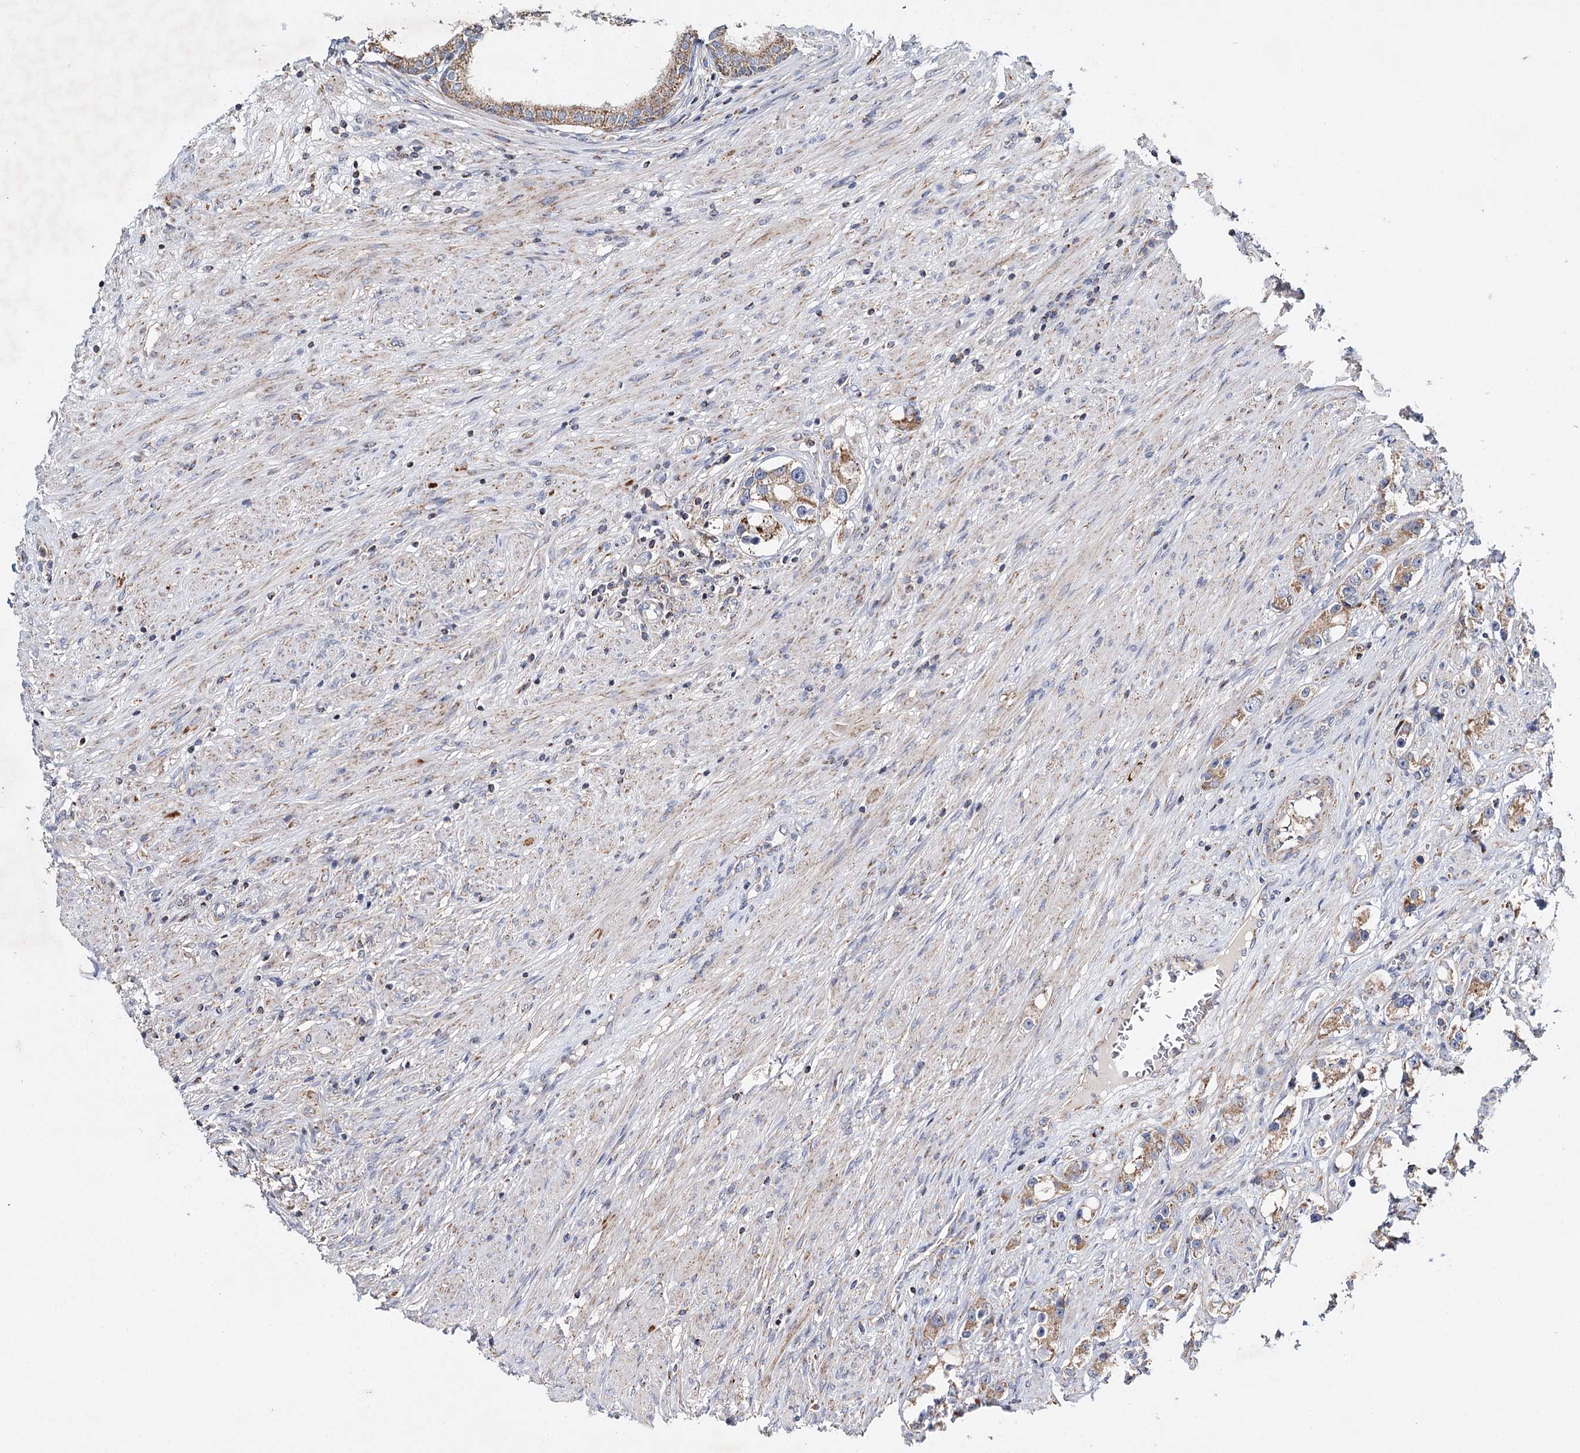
{"staining": {"intensity": "moderate", "quantity": ">75%", "location": "cytoplasmic/membranous"}, "tissue": "prostate cancer", "cell_type": "Tumor cells", "image_type": "cancer", "snomed": [{"axis": "morphology", "description": "Adenocarcinoma, High grade"}, {"axis": "topography", "description": "Prostate"}], "caption": "High-grade adenocarcinoma (prostate) stained for a protein (brown) reveals moderate cytoplasmic/membranous positive staining in about >75% of tumor cells.", "gene": "CFAP46", "patient": {"sex": "male", "age": 63}}